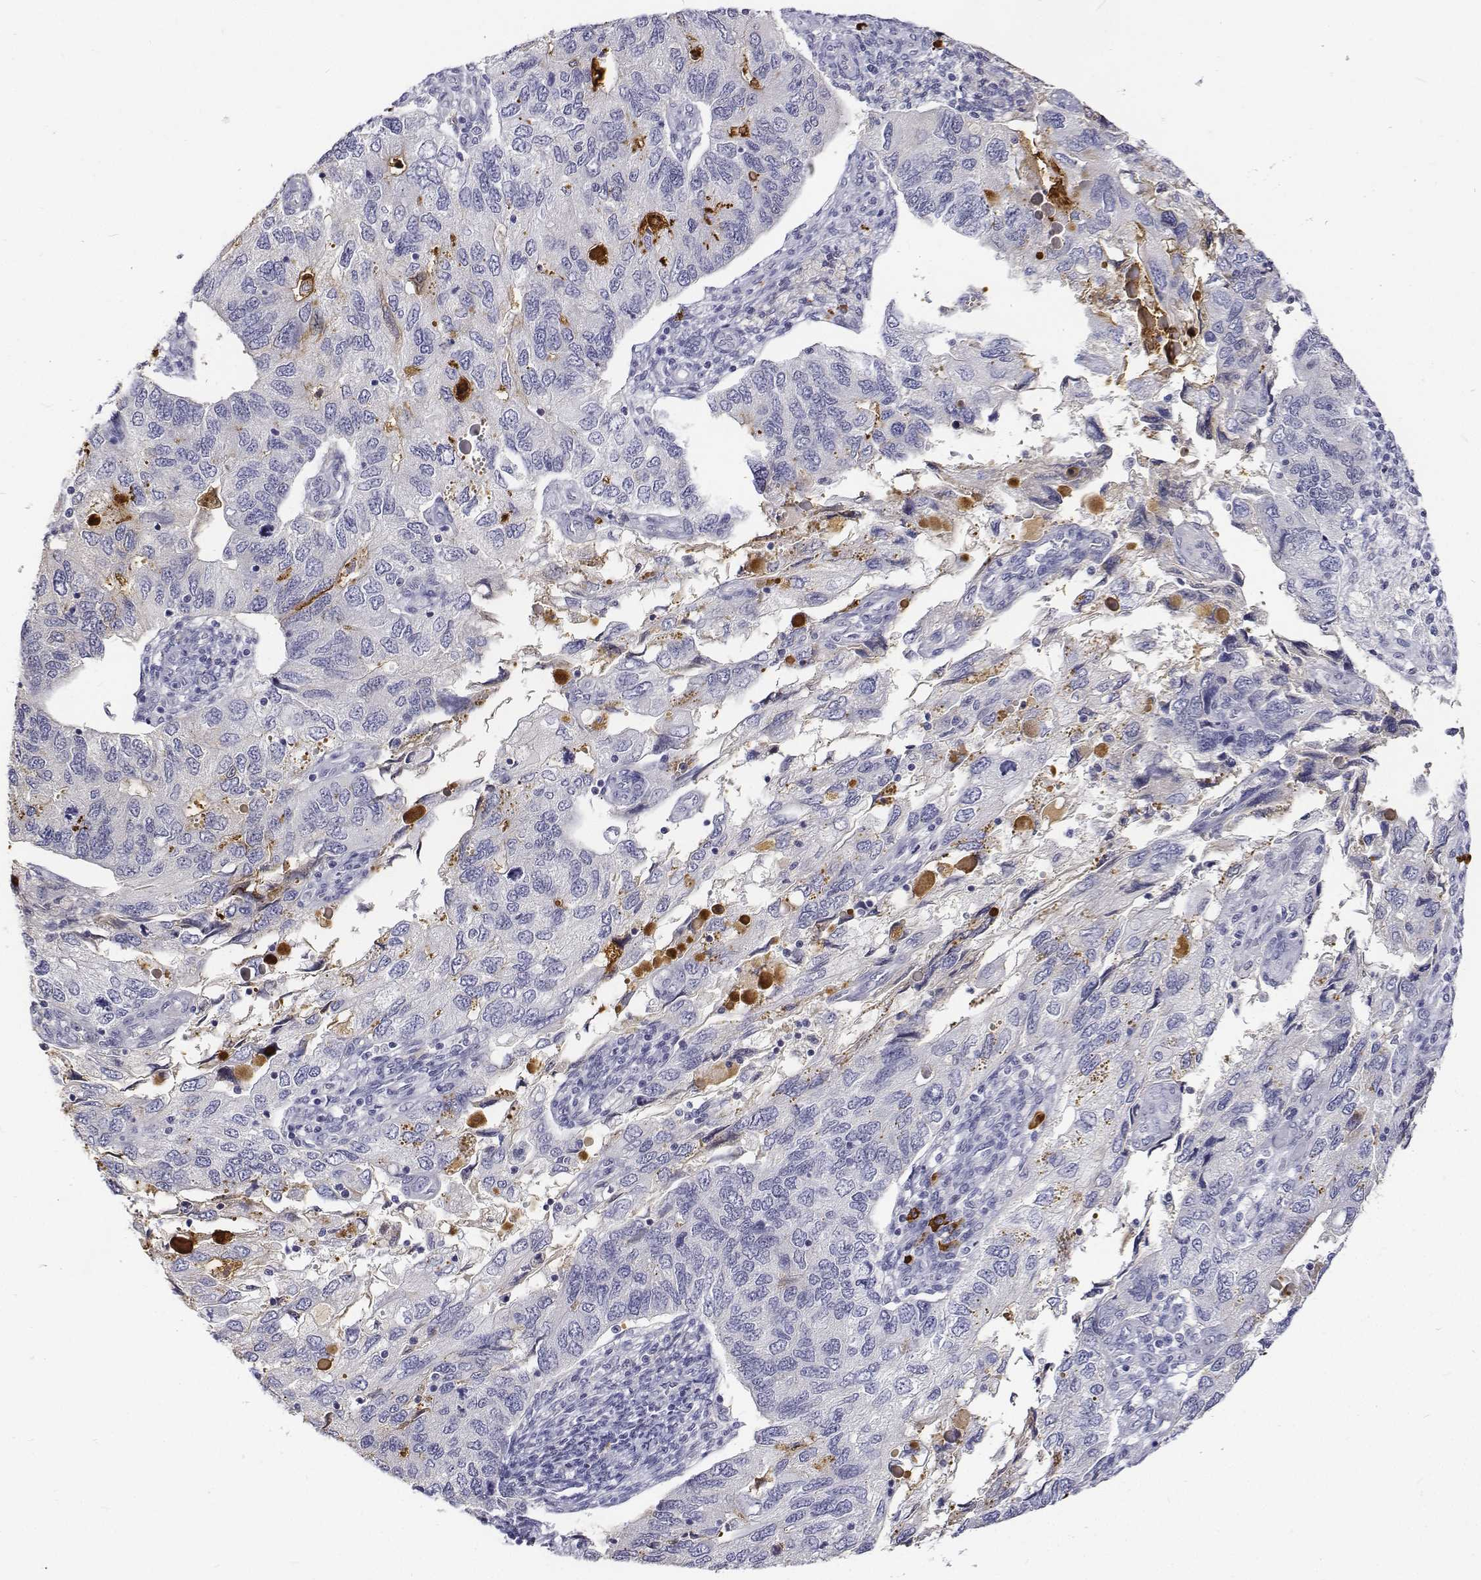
{"staining": {"intensity": "negative", "quantity": "none", "location": "none"}, "tissue": "endometrial cancer", "cell_type": "Tumor cells", "image_type": "cancer", "snomed": [{"axis": "morphology", "description": "Carcinoma, NOS"}, {"axis": "topography", "description": "Uterus"}], "caption": "An immunohistochemistry histopathology image of endometrial carcinoma is shown. There is no staining in tumor cells of endometrial carcinoma.", "gene": "ATRX", "patient": {"sex": "female", "age": 76}}